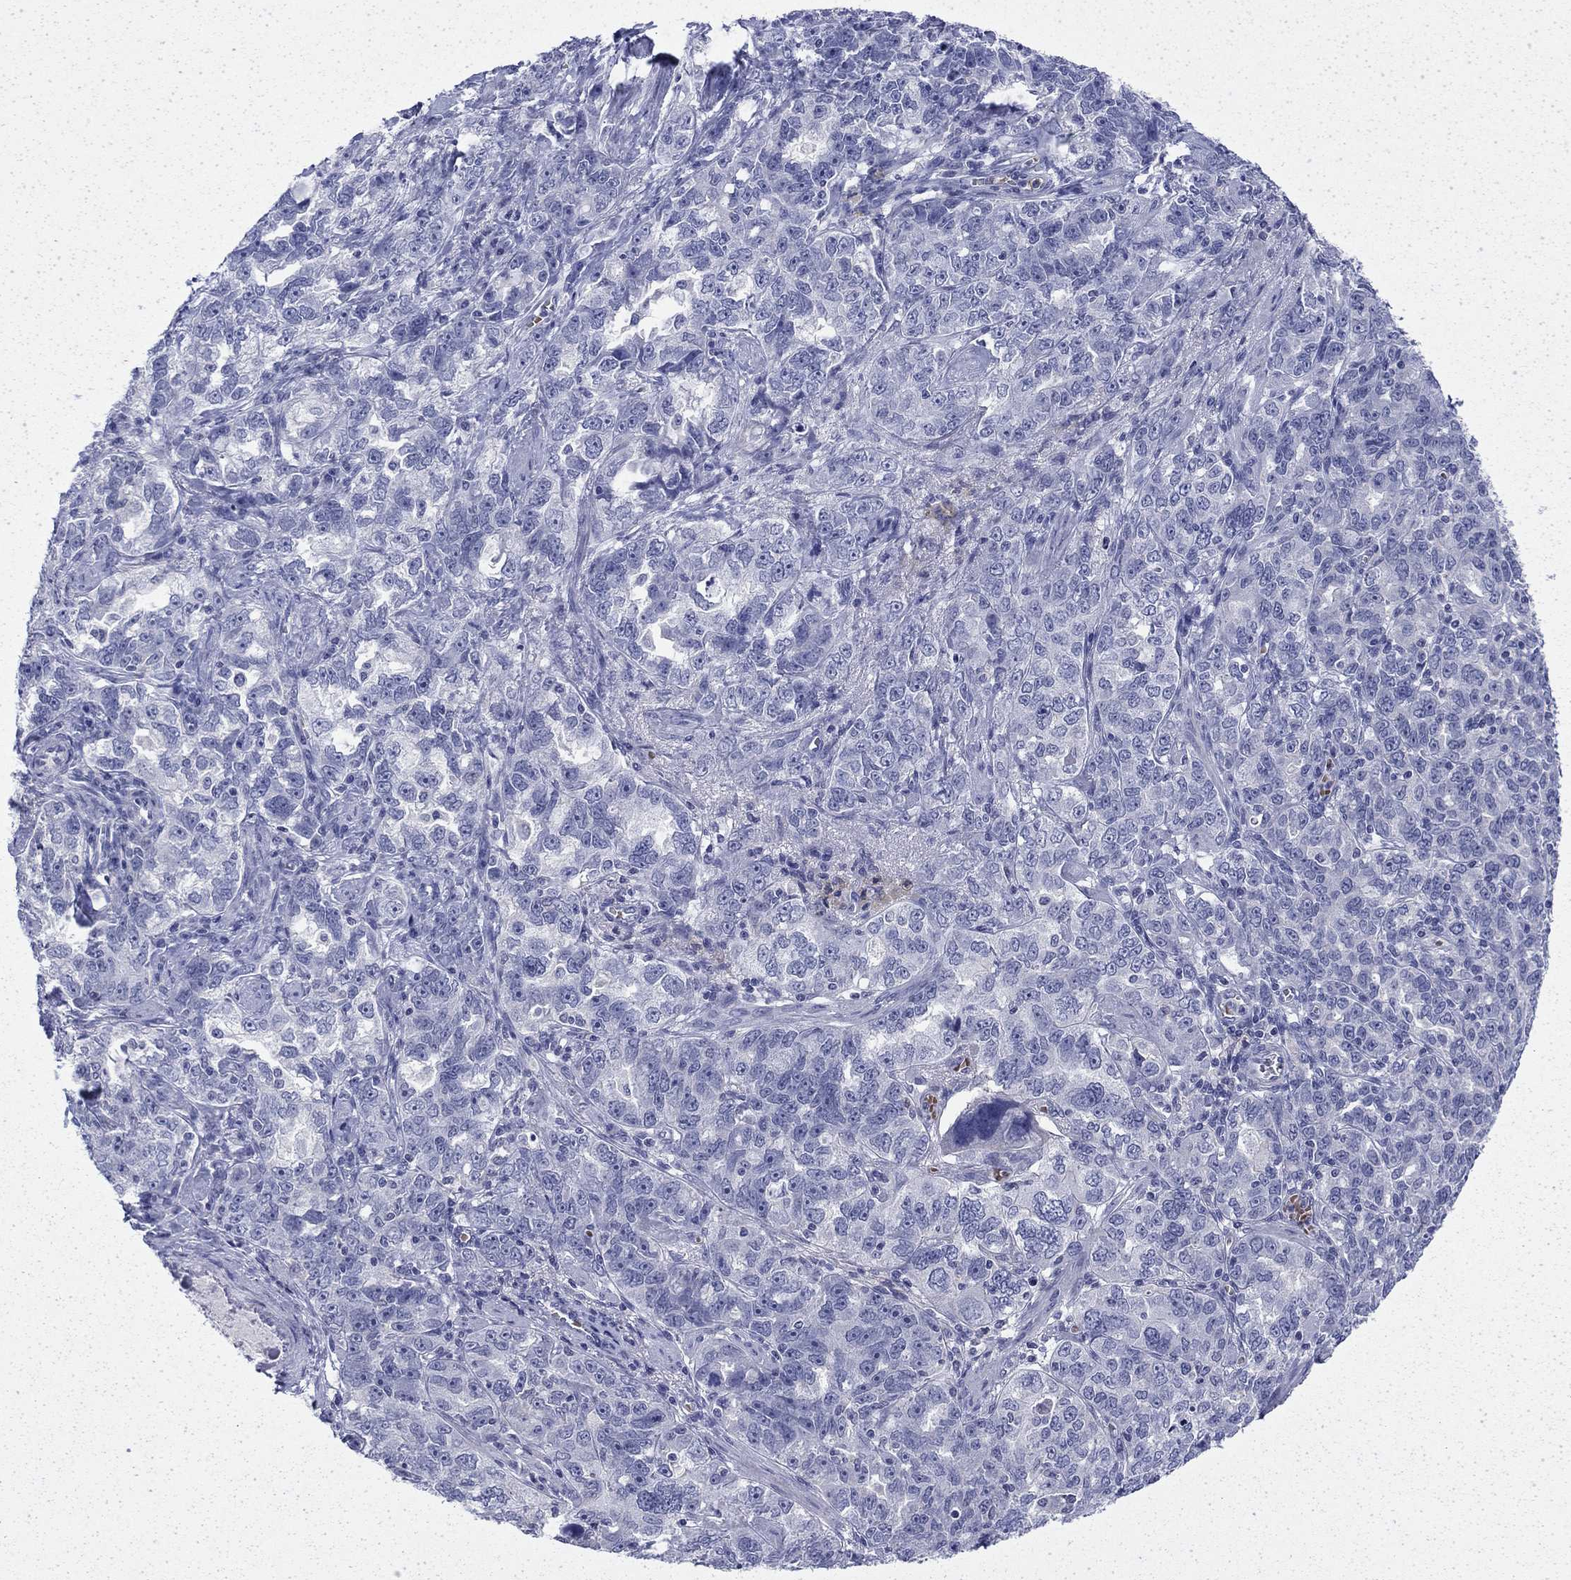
{"staining": {"intensity": "negative", "quantity": "none", "location": "none"}, "tissue": "ovarian cancer", "cell_type": "Tumor cells", "image_type": "cancer", "snomed": [{"axis": "morphology", "description": "Cystadenocarcinoma, serous, NOS"}, {"axis": "topography", "description": "Ovary"}], "caption": "This micrograph is of ovarian cancer stained with immunohistochemistry (IHC) to label a protein in brown with the nuclei are counter-stained blue. There is no positivity in tumor cells.", "gene": "ENPP6", "patient": {"sex": "female", "age": 51}}